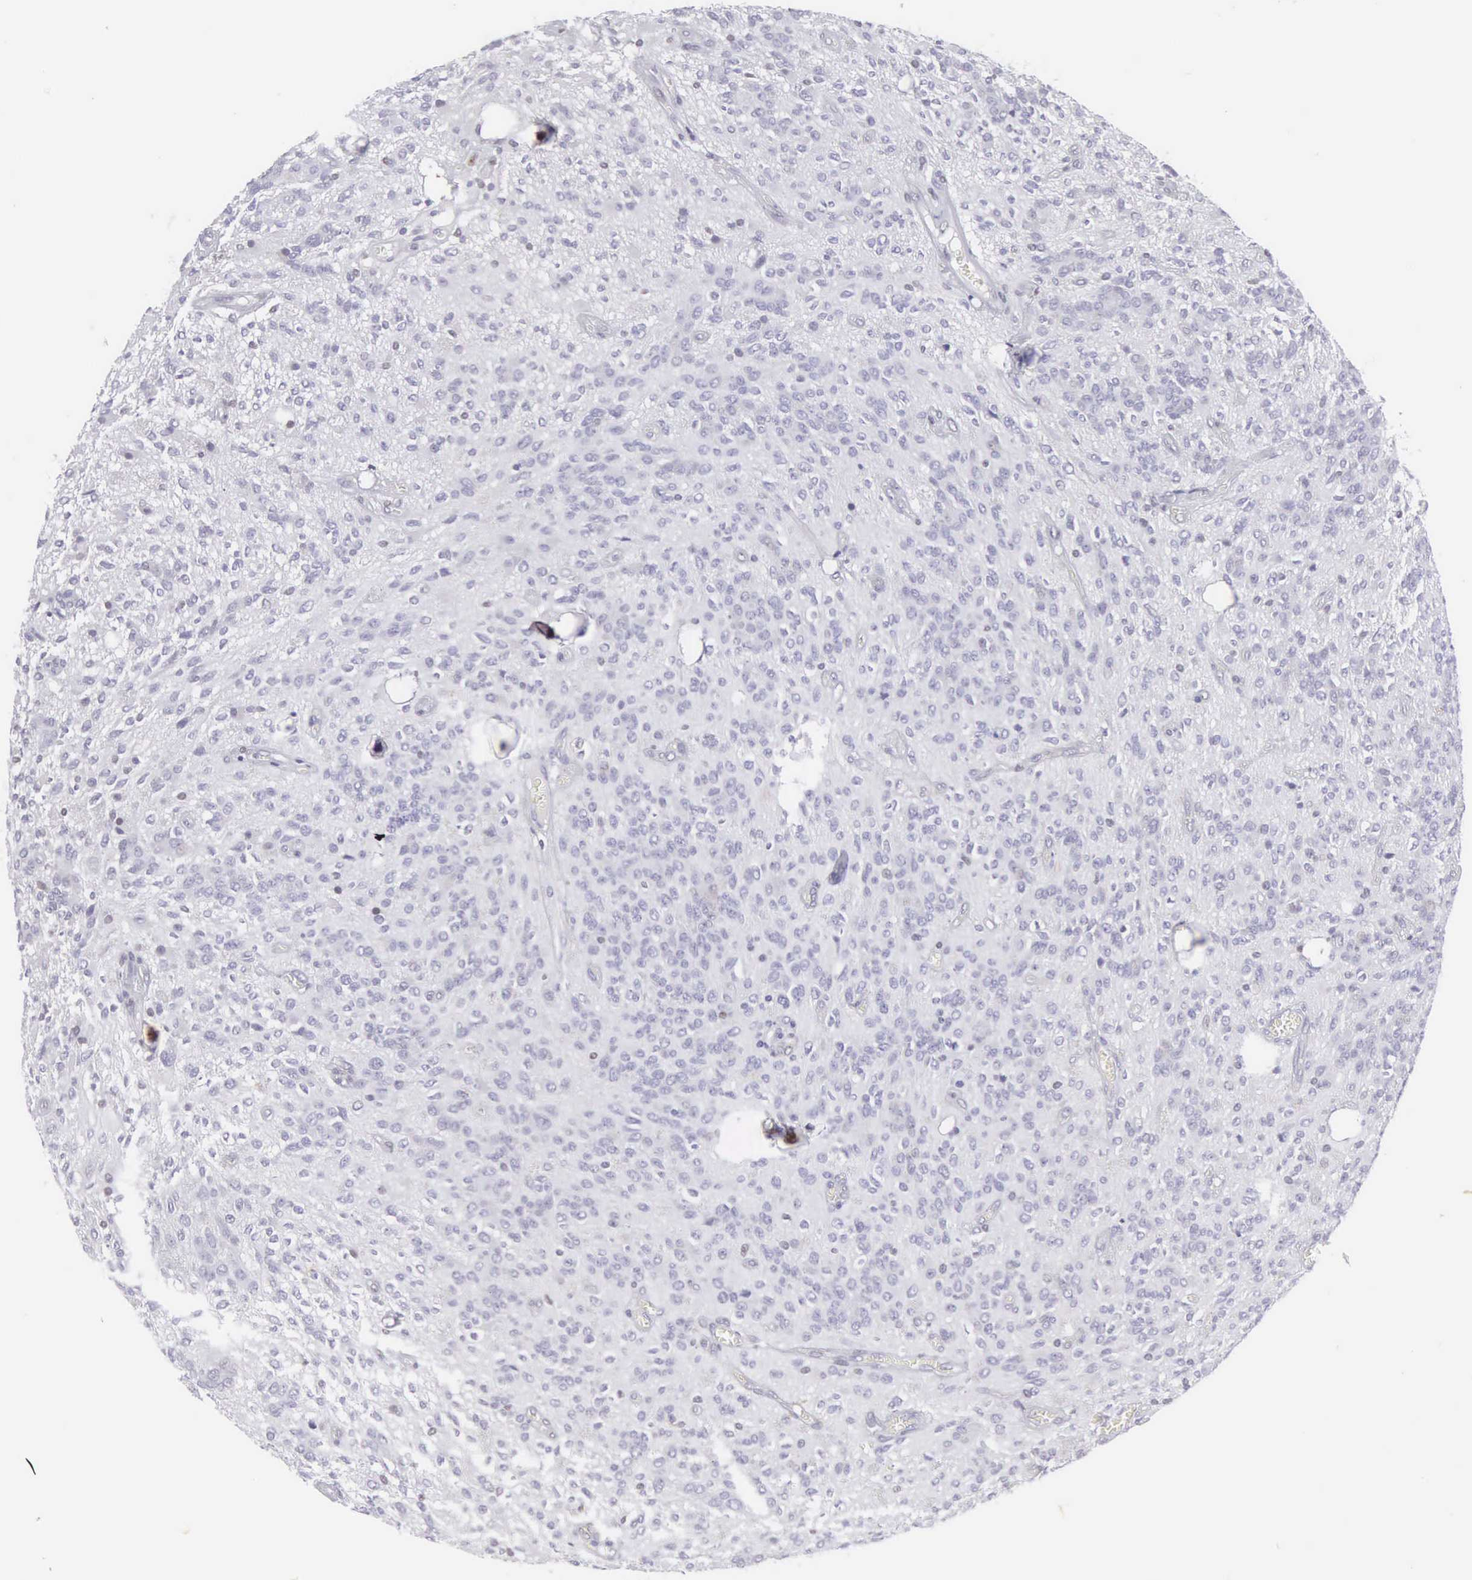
{"staining": {"intensity": "negative", "quantity": "none", "location": "none"}, "tissue": "glioma", "cell_type": "Tumor cells", "image_type": "cancer", "snomed": [{"axis": "morphology", "description": "Glioma, malignant, Low grade"}, {"axis": "topography", "description": "Brain"}], "caption": "This is an immunohistochemistry (IHC) histopathology image of glioma. There is no positivity in tumor cells.", "gene": "ETV6", "patient": {"sex": "female", "age": 15}}